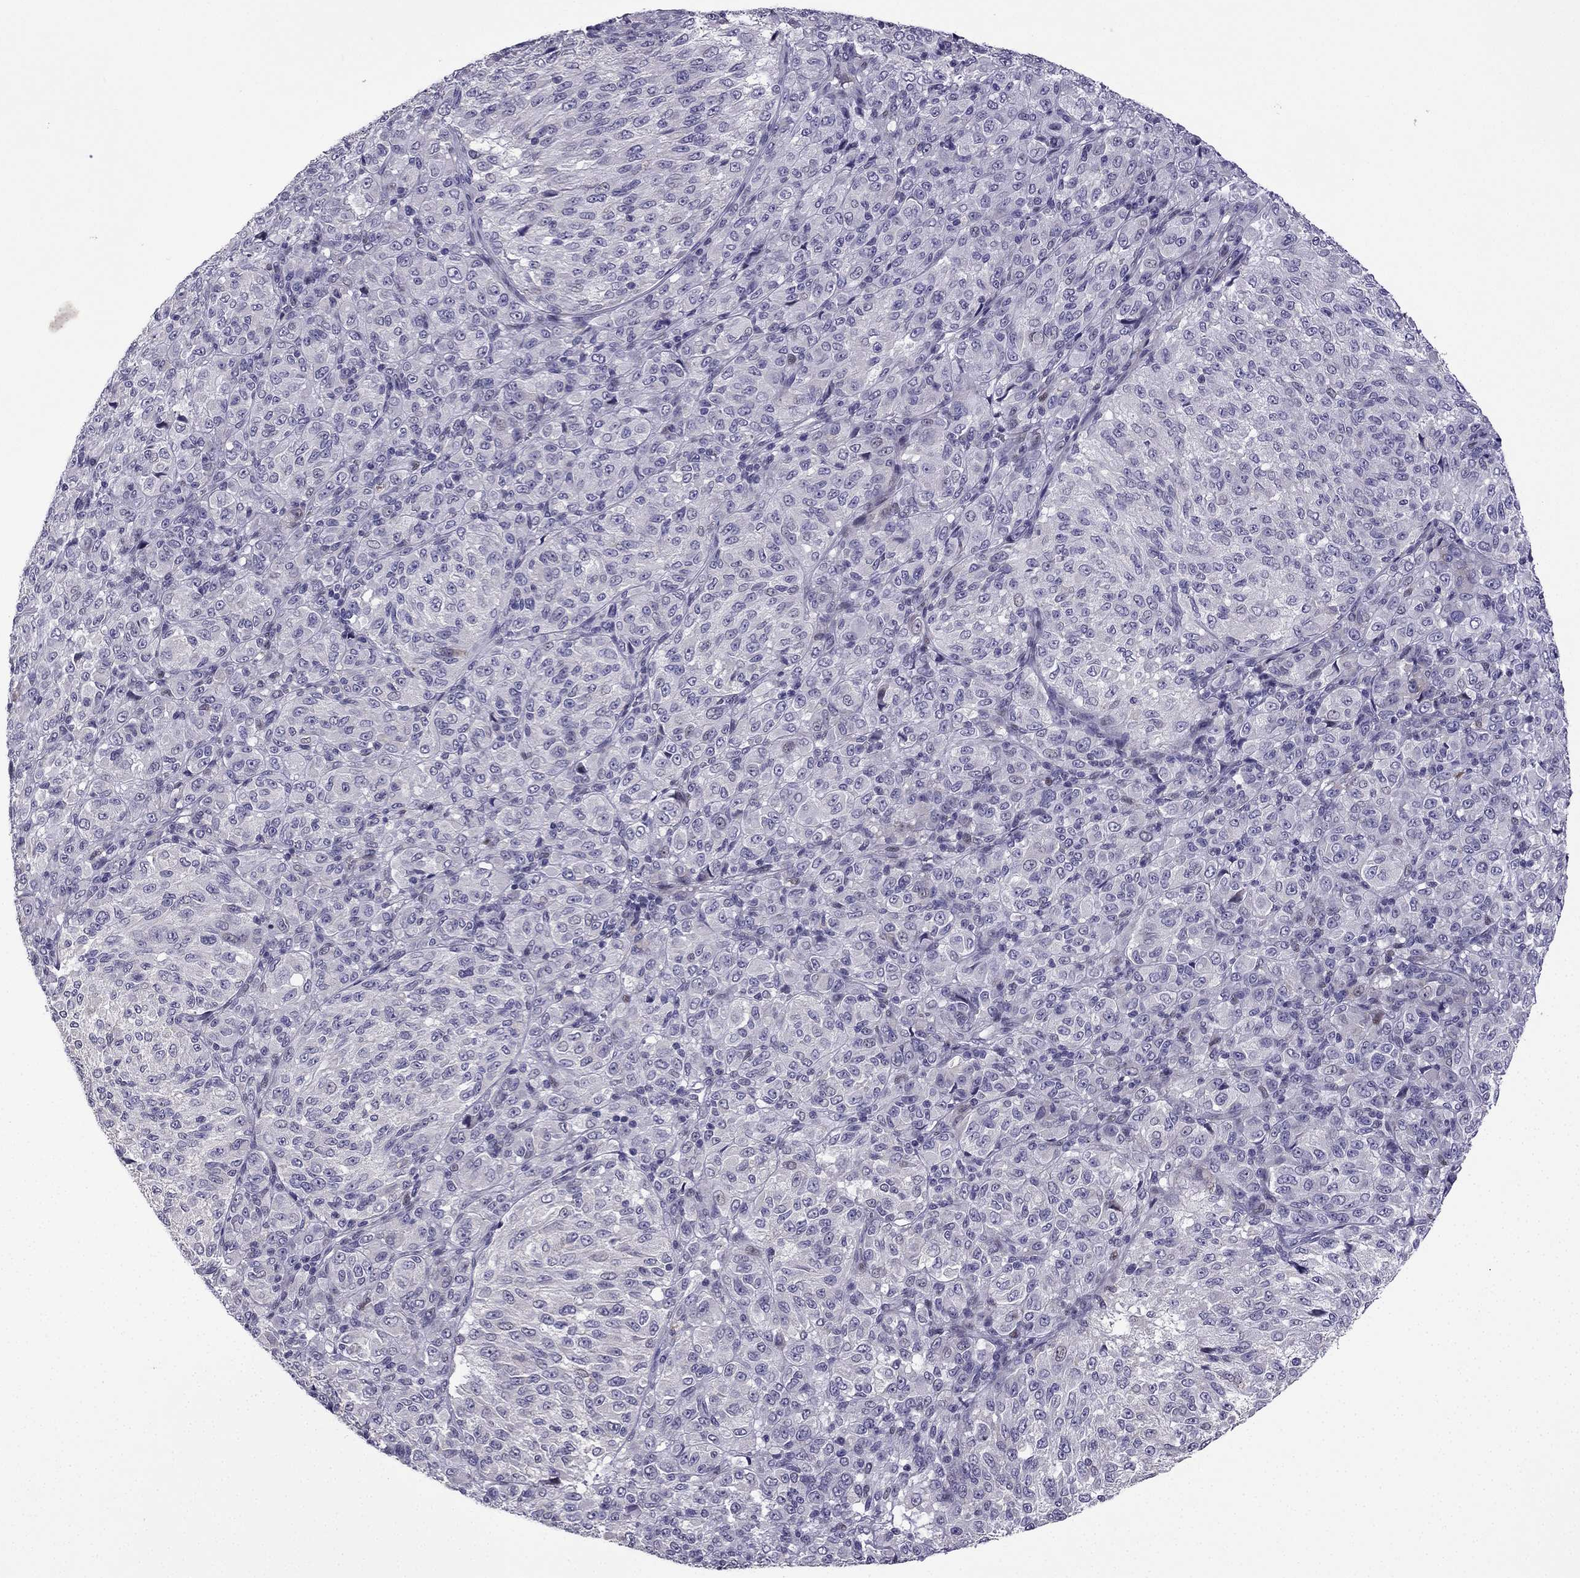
{"staining": {"intensity": "negative", "quantity": "none", "location": "none"}, "tissue": "melanoma", "cell_type": "Tumor cells", "image_type": "cancer", "snomed": [{"axis": "morphology", "description": "Malignant melanoma, Metastatic site"}, {"axis": "topography", "description": "Brain"}], "caption": "High magnification brightfield microscopy of malignant melanoma (metastatic site) stained with DAB (3,3'-diaminobenzidine) (brown) and counterstained with hematoxylin (blue): tumor cells show no significant staining.", "gene": "CFAP70", "patient": {"sex": "female", "age": 56}}